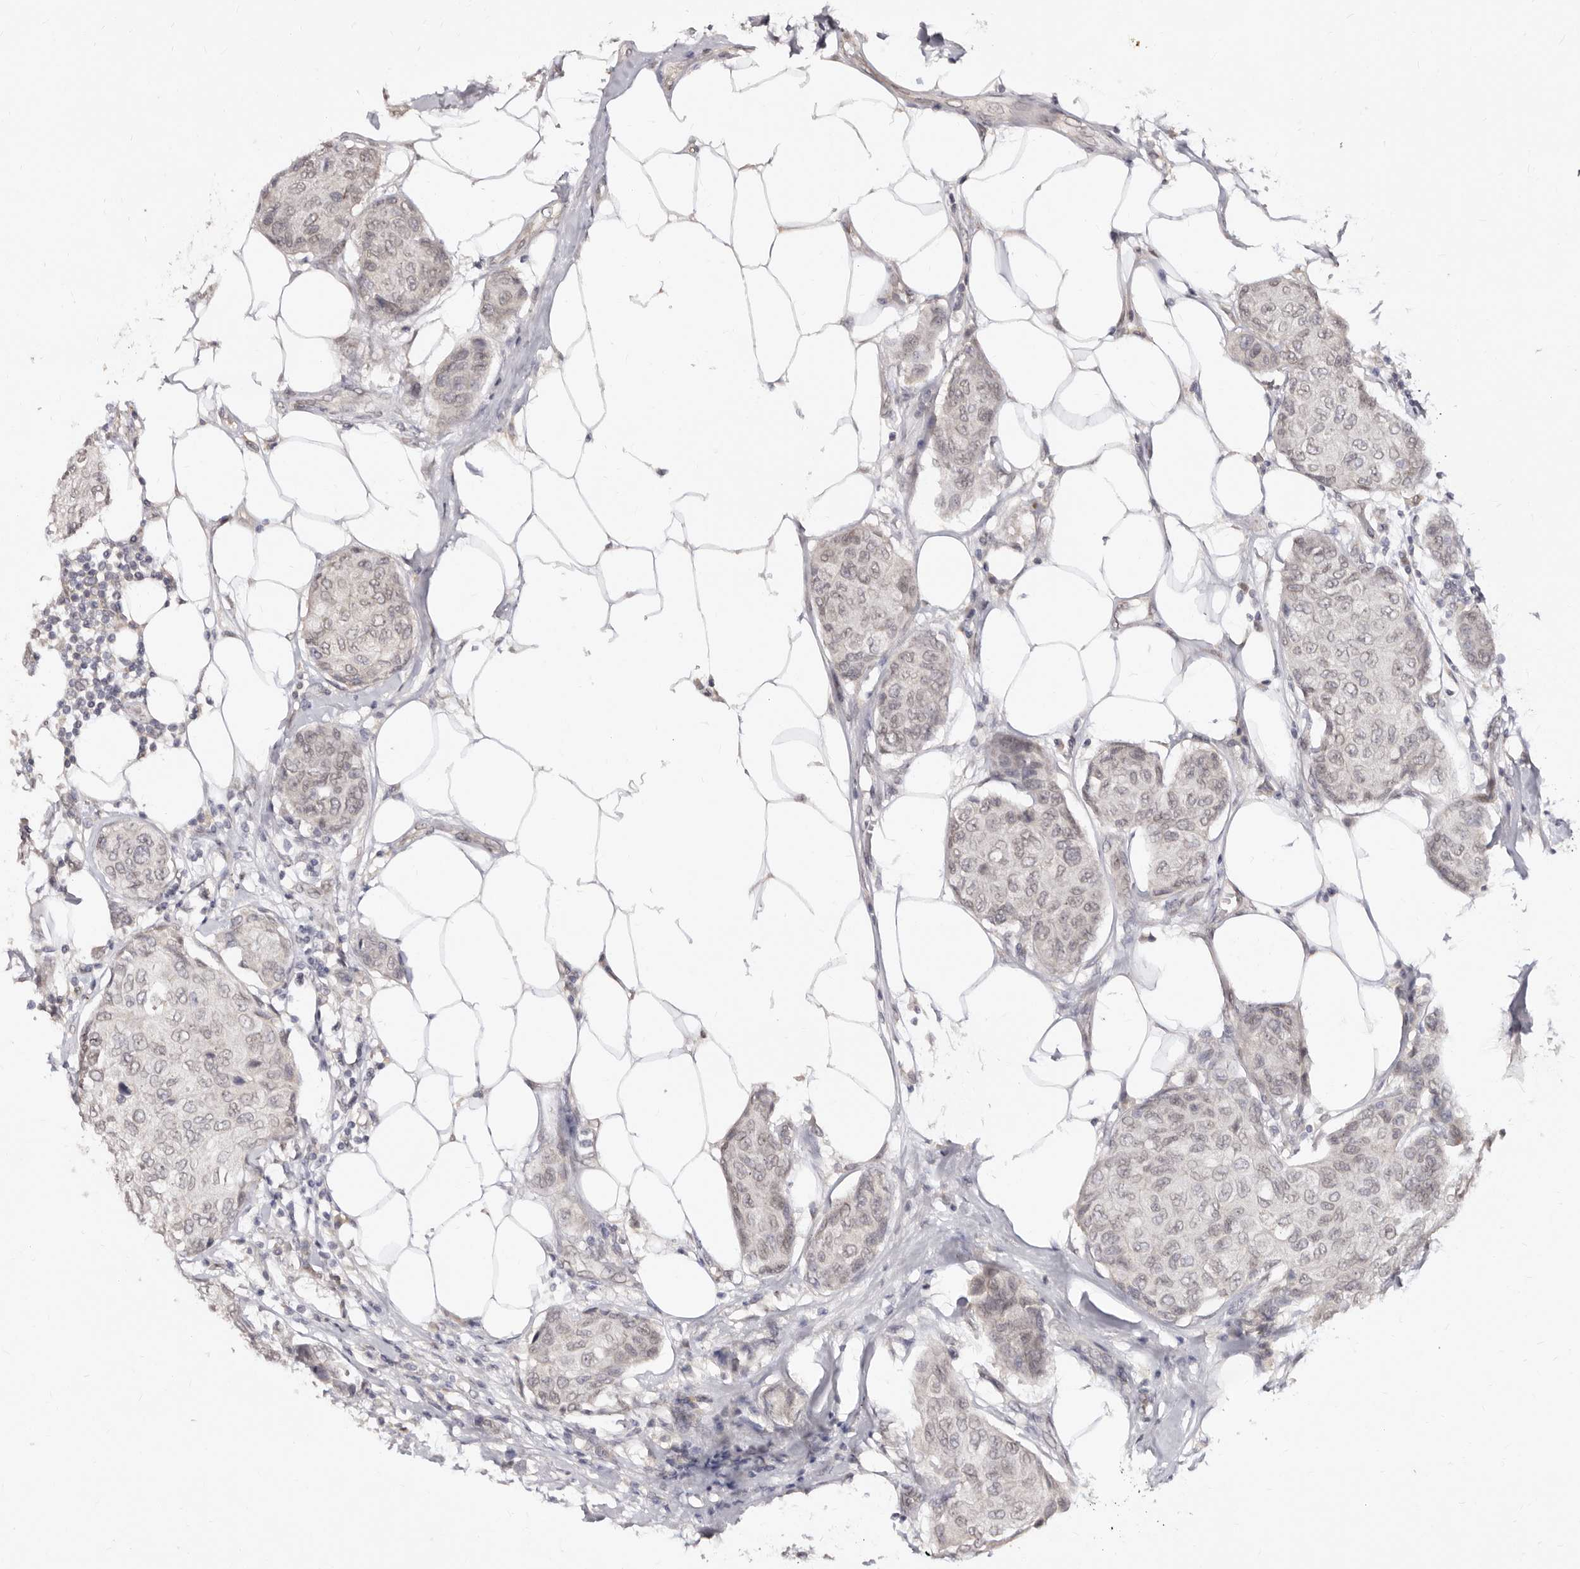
{"staining": {"intensity": "negative", "quantity": "none", "location": "none"}, "tissue": "breast cancer", "cell_type": "Tumor cells", "image_type": "cancer", "snomed": [{"axis": "morphology", "description": "Duct carcinoma"}, {"axis": "topography", "description": "Breast"}], "caption": "Immunohistochemistry (IHC) of human breast intraductal carcinoma exhibits no staining in tumor cells. (DAB IHC visualized using brightfield microscopy, high magnification).", "gene": "LCORL", "patient": {"sex": "female", "age": 80}}